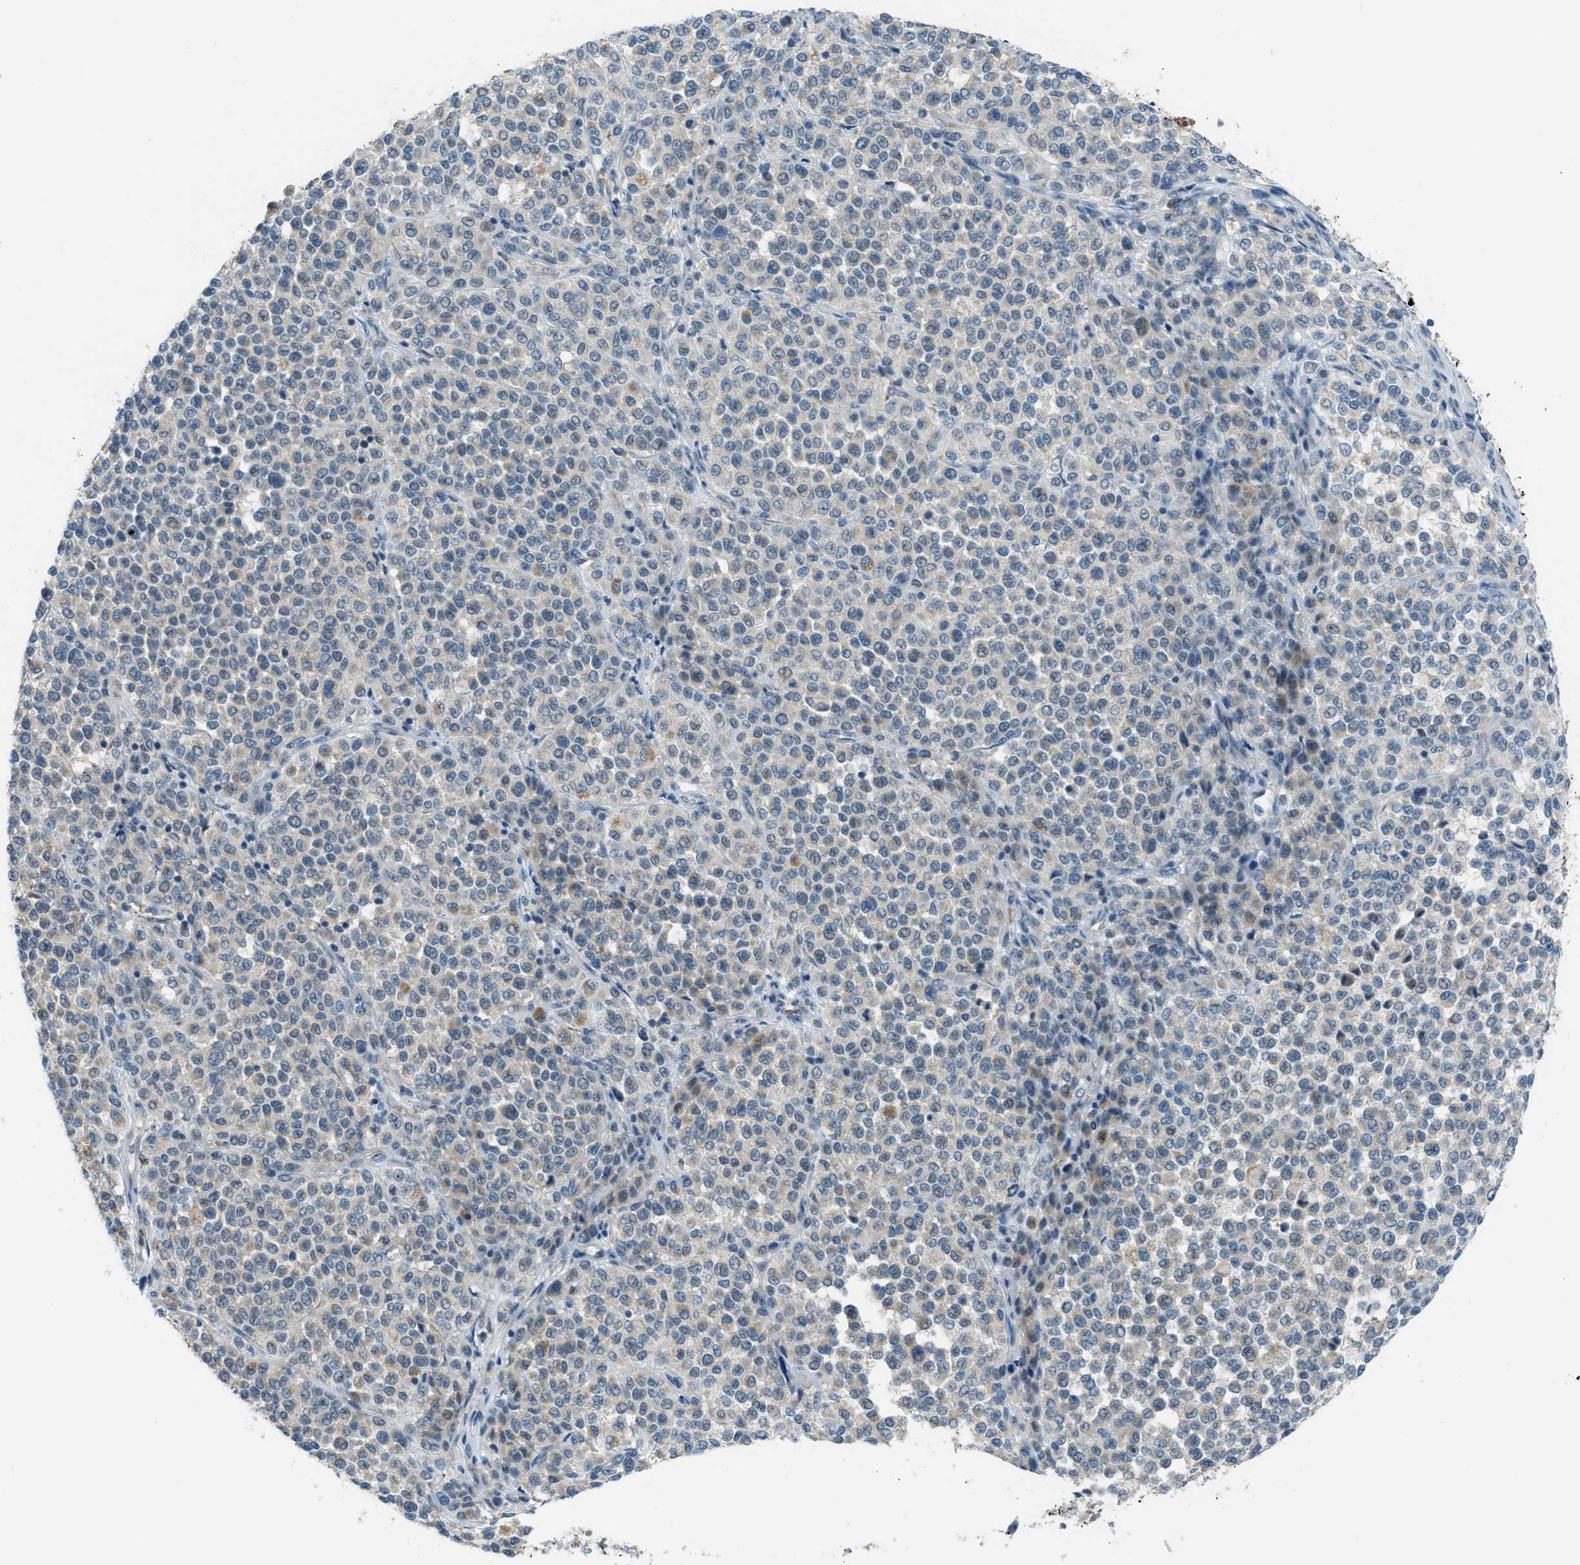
{"staining": {"intensity": "negative", "quantity": "none", "location": "none"}, "tissue": "melanoma", "cell_type": "Tumor cells", "image_type": "cancer", "snomed": [{"axis": "morphology", "description": "Malignant melanoma, Metastatic site"}, {"axis": "topography", "description": "Pancreas"}], "caption": "Immunohistochemistry photomicrograph of neoplastic tissue: human malignant melanoma (metastatic site) stained with DAB reveals no significant protein staining in tumor cells.", "gene": "CDON", "patient": {"sex": "female", "age": 30}}